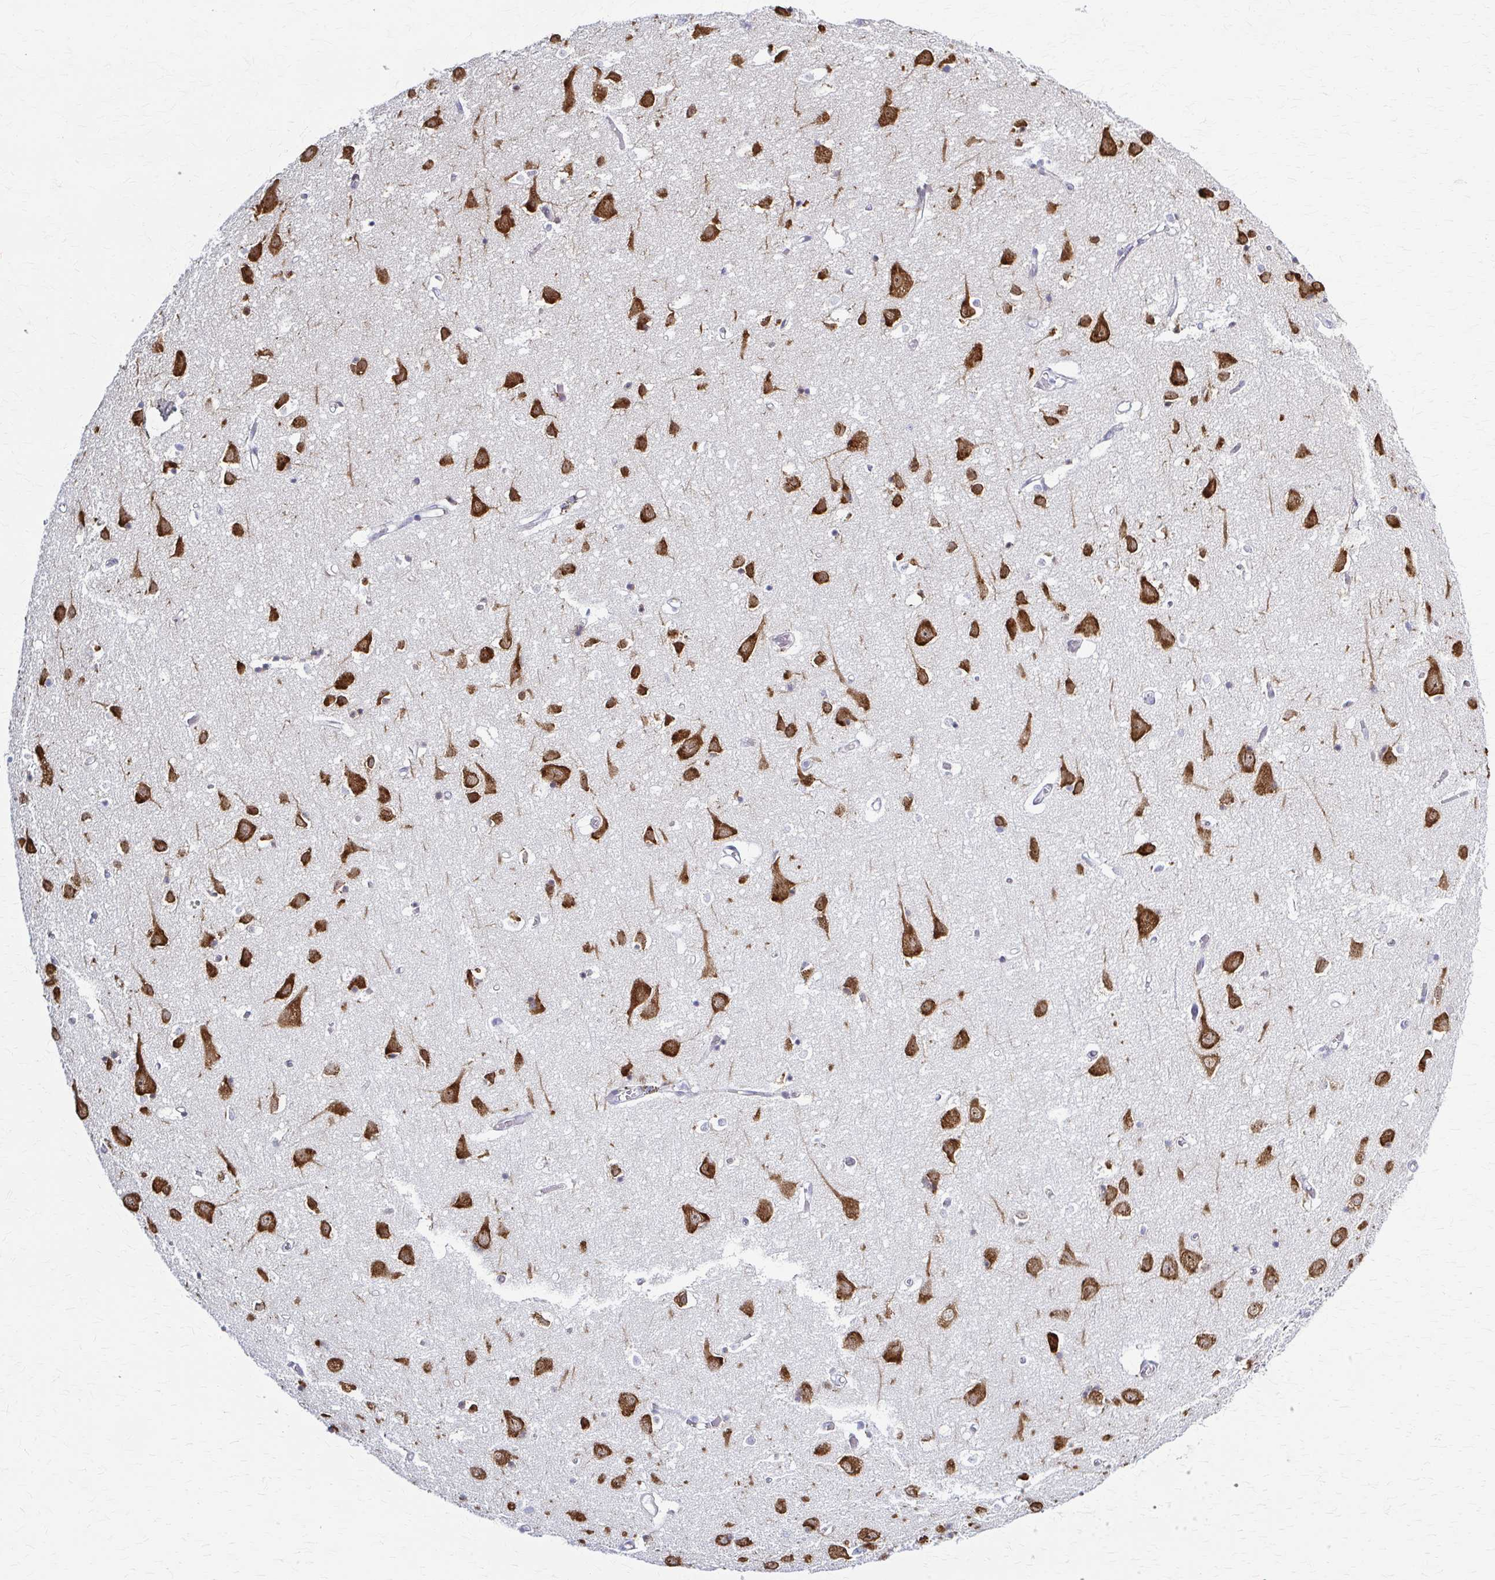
{"staining": {"intensity": "negative", "quantity": "none", "location": "none"}, "tissue": "cerebral cortex", "cell_type": "Endothelial cells", "image_type": "normal", "snomed": [{"axis": "morphology", "description": "Normal tissue, NOS"}, {"axis": "topography", "description": "Cerebral cortex"}], "caption": "DAB (3,3'-diaminobenzidine) immunohistochemical staining of unremarkable cerebral cortex demonstrates no significant staining in endothelial cells.", "gene": "PRKRA", "patient": {"sex": "male", "age": 70}}